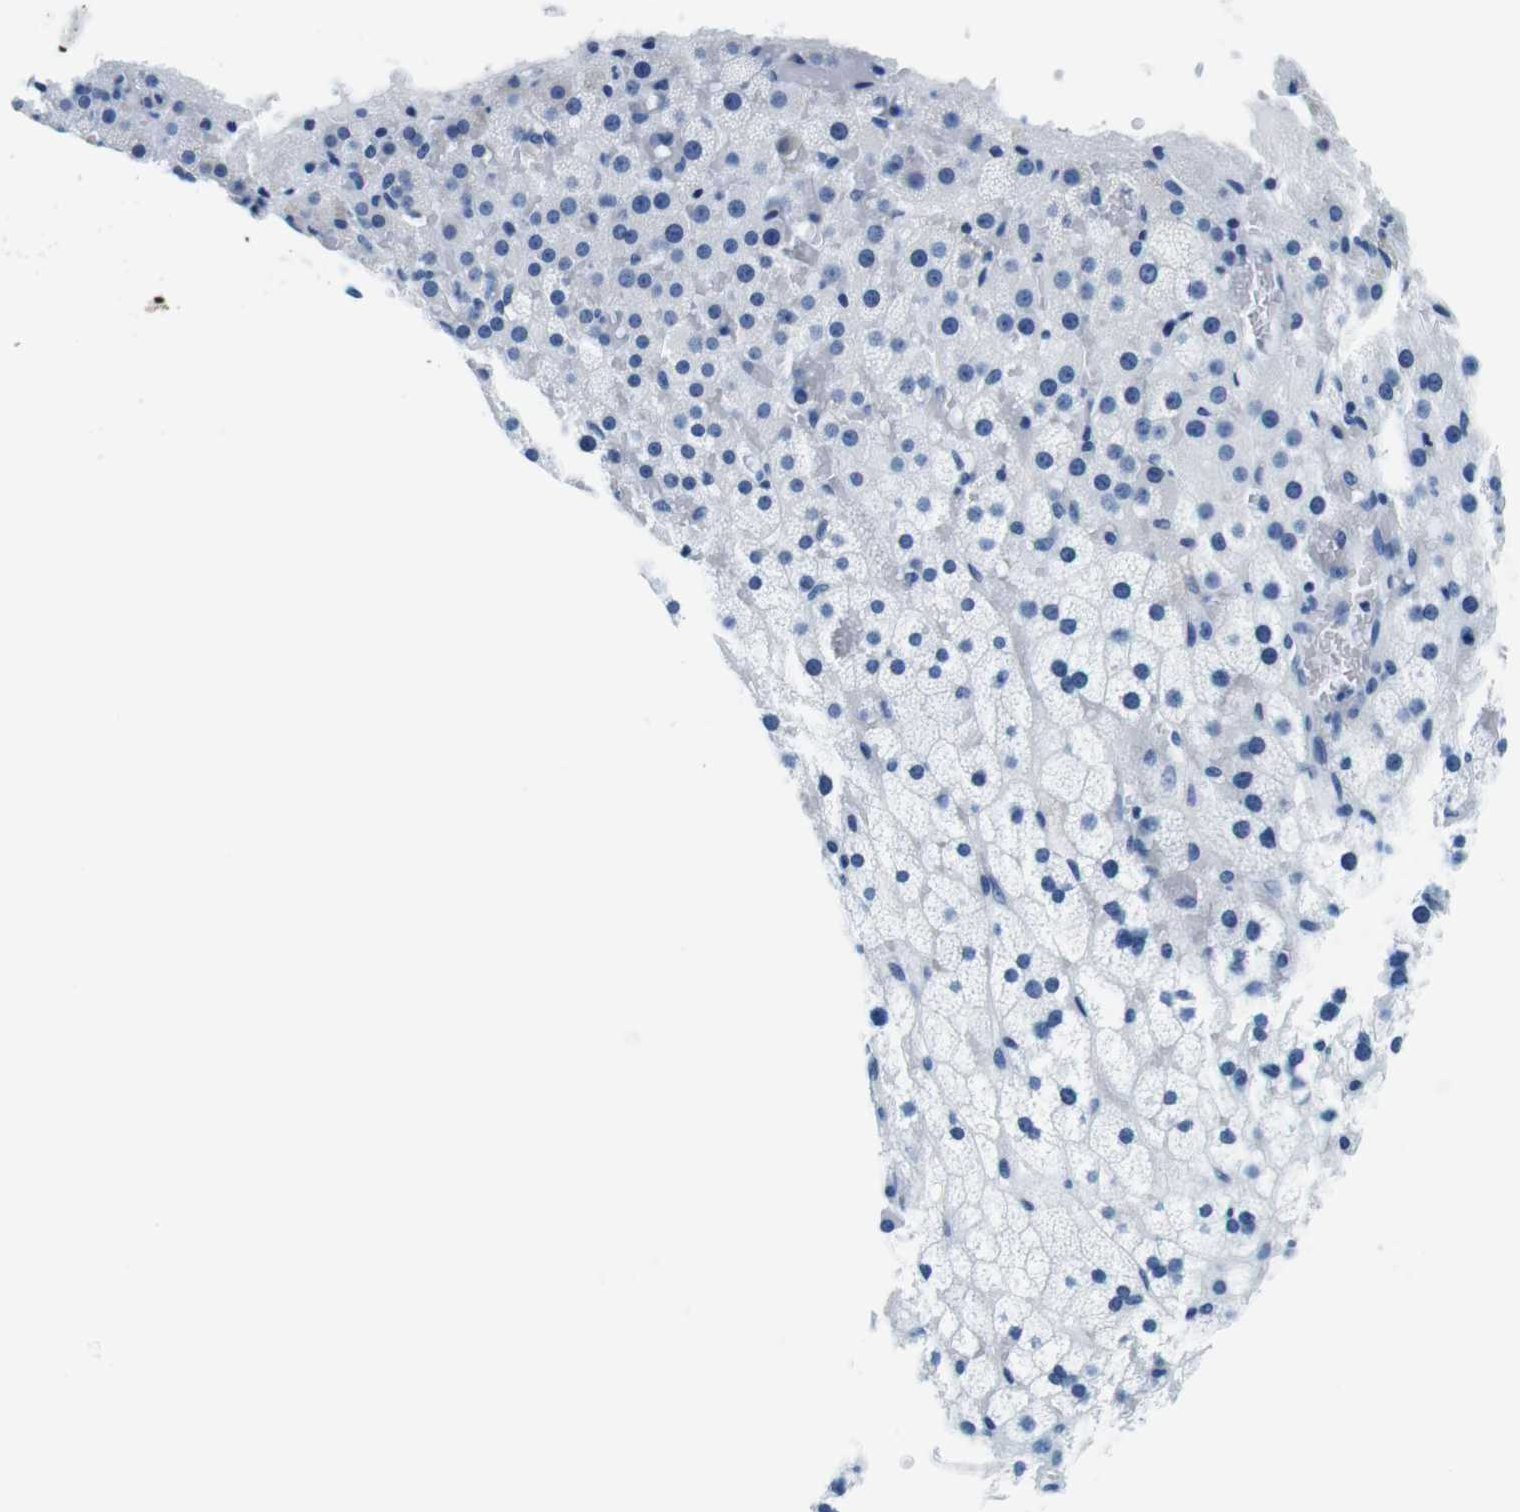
{"staining": {"intensity": "negative", "quantity": "none", "location": "none"}, "tissue": "adrenal gland", "cell_type": "Glandular cells", "image_type": "normal", "snomed": [{"axis": "morphology", "description": "Normal tissue, NOS"}, {"axis": "topography", "description": "Adrenal gland"}], "caption": "Protein analysis of benign adrenal gland exhibits no significant expression in glandular cells.", "gene": "ELANE", "patient": {"sex": "male", "age": 35}}